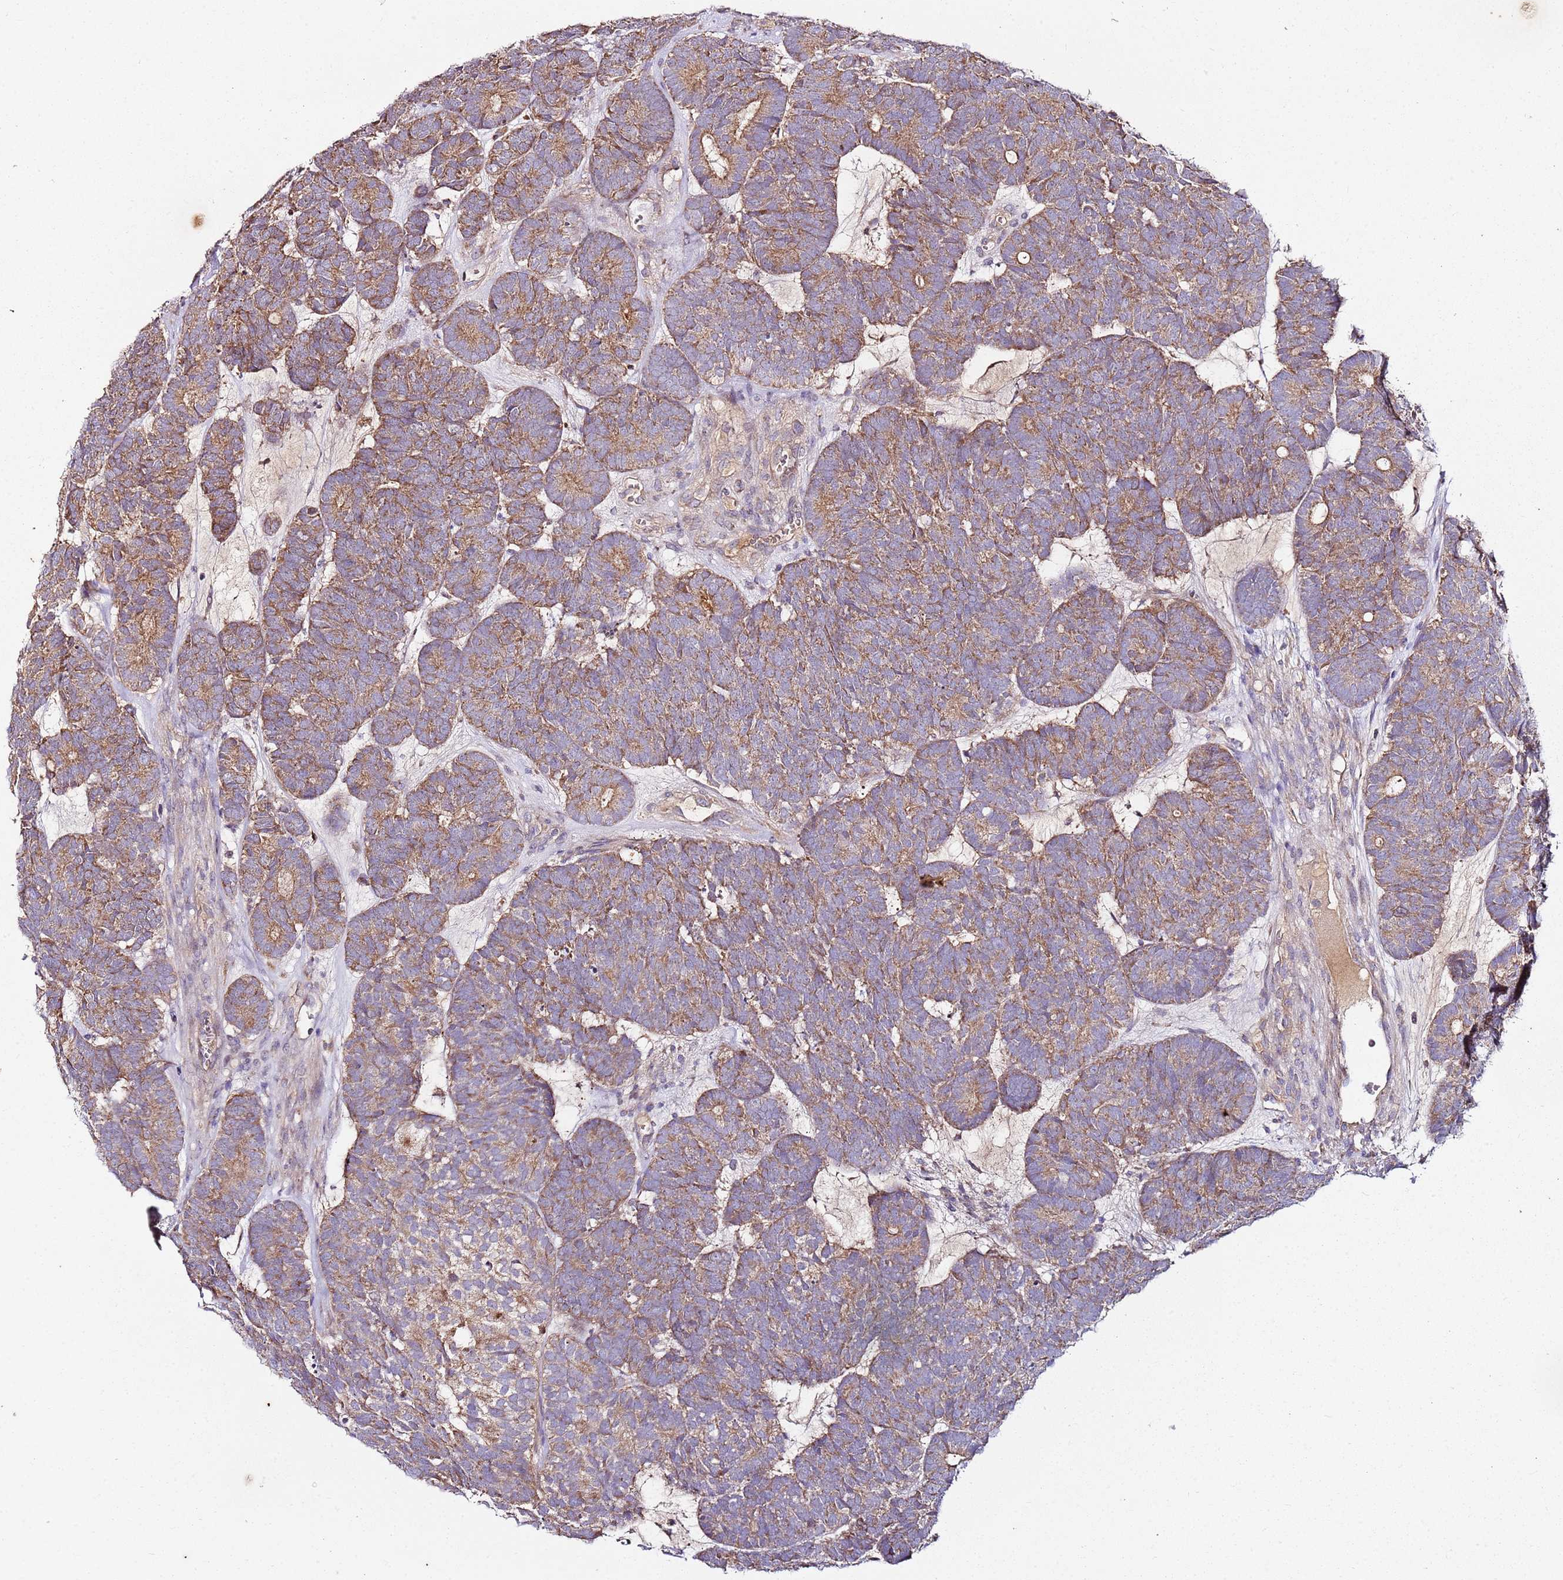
{"staining": {"intensity": "weak", "quantity": ">75%", "location": "cytoplasmic/membranous"}, "tissue": "head and neck cancer", "cell_type": "Tumor cells", "image_type": "cancer", "snomed": [{"axis": "morphology", "description": "Adenocarcinoma, NOS"}, {"axis": "topography", "description": "Head-Neck"}], "caption": "An image showing weak cytoplasmic/membranous positivity in approximately >75% of tumor cells in adenocarcinoma (head and neck), as visualized by brown immunohistochemical staining.", "gene": "KRTAP21-3", "patient": {"sex": "female", "age": 81}}